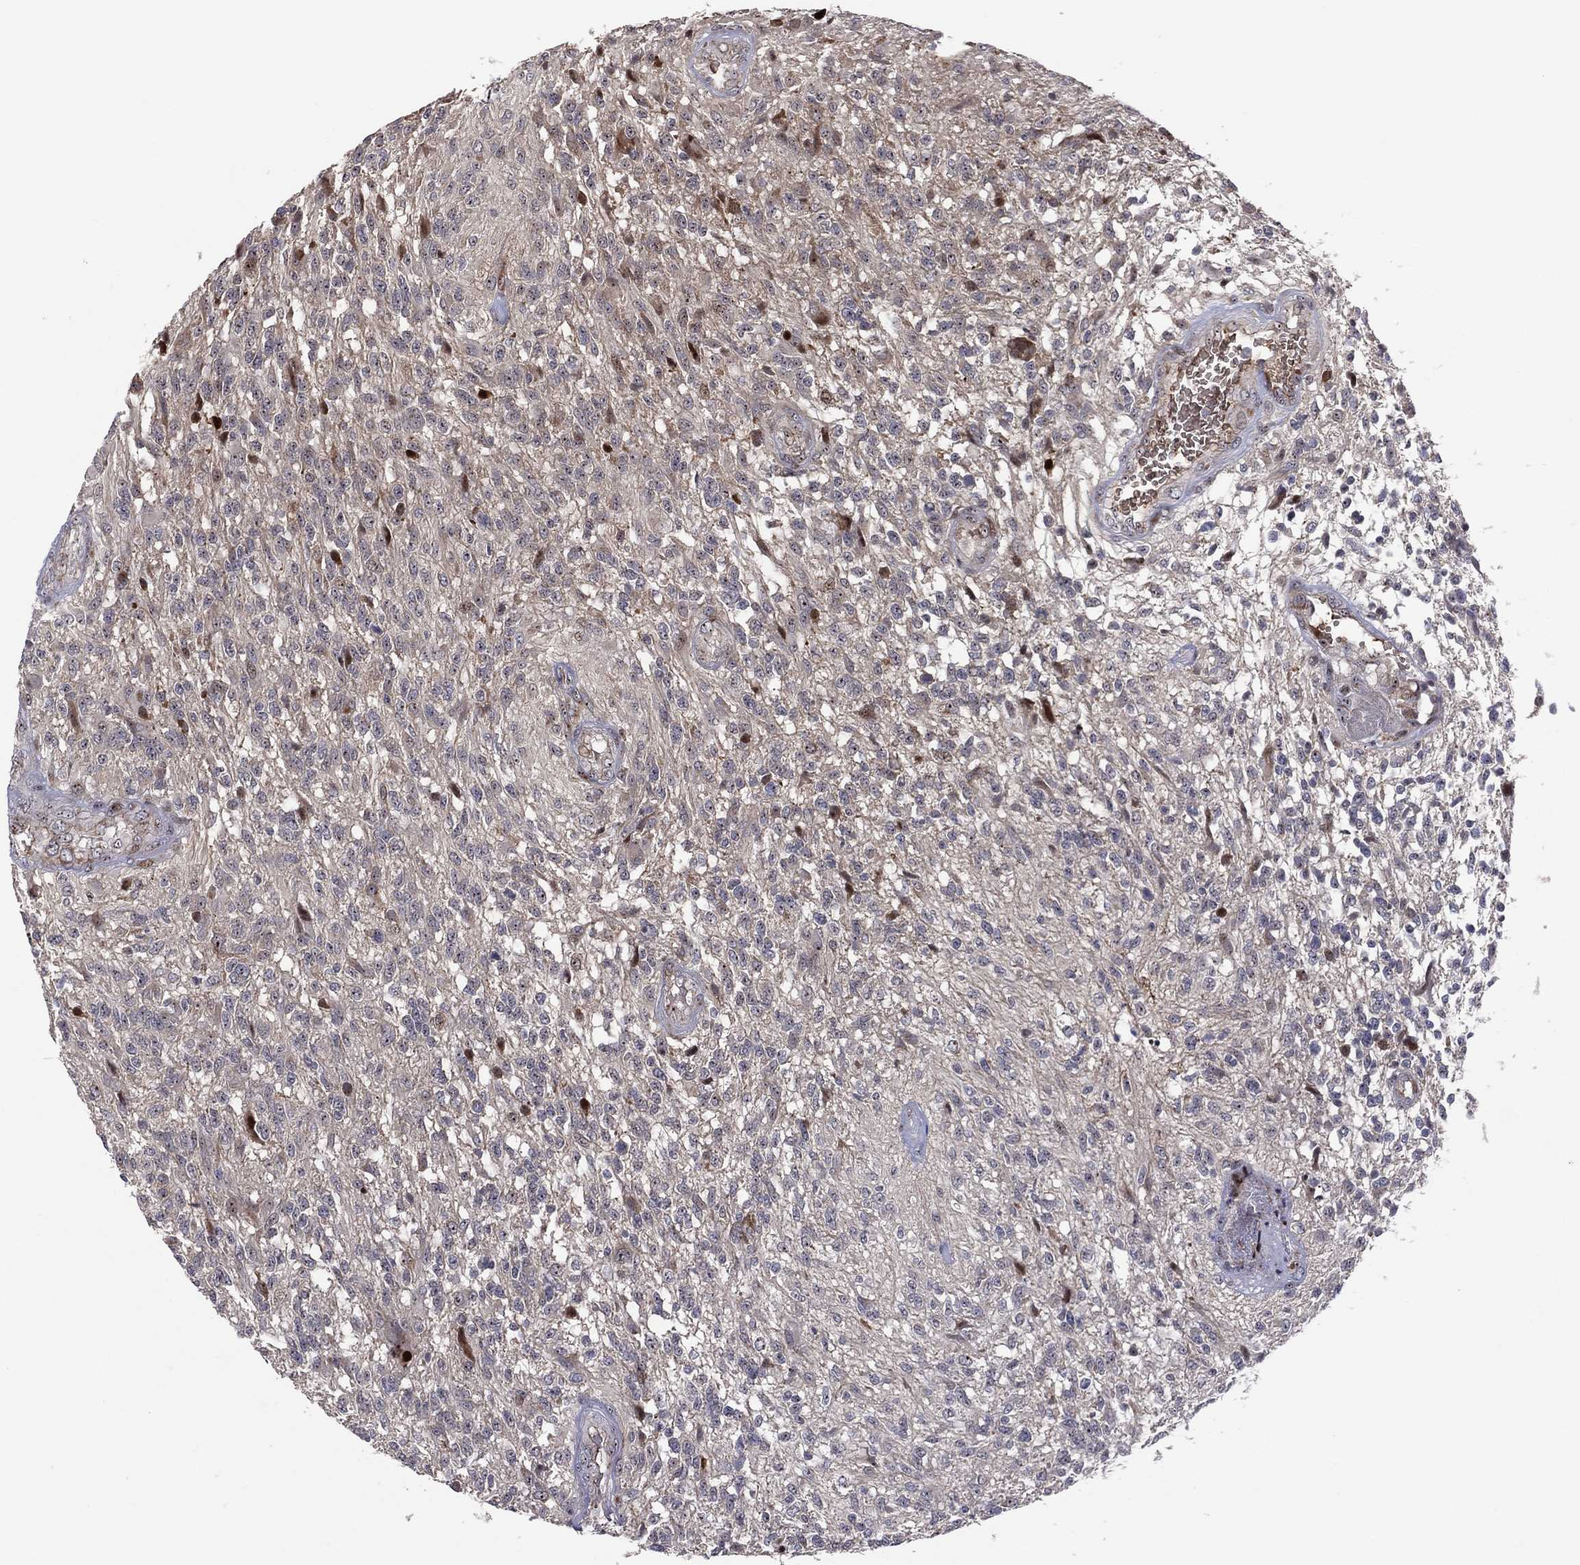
{"staining": {"intensity": "negative", "quantity": "none", "location": "none"}, "tissue": "glioma", "cell_type": "Tumor cells", "image_type": "cancer", "snomed": [{"axis": "morphology", "description": "Glioma, malignant, High grade"}, {"axis": "topography", "description": "Brain"}], "caption": "This is a histopathology image of IHC staining of malignant high-grade glioma, which shows no positivity in tumor cells.", "gene": "VHL", "patient": {"sex": "male", "age": 56}}